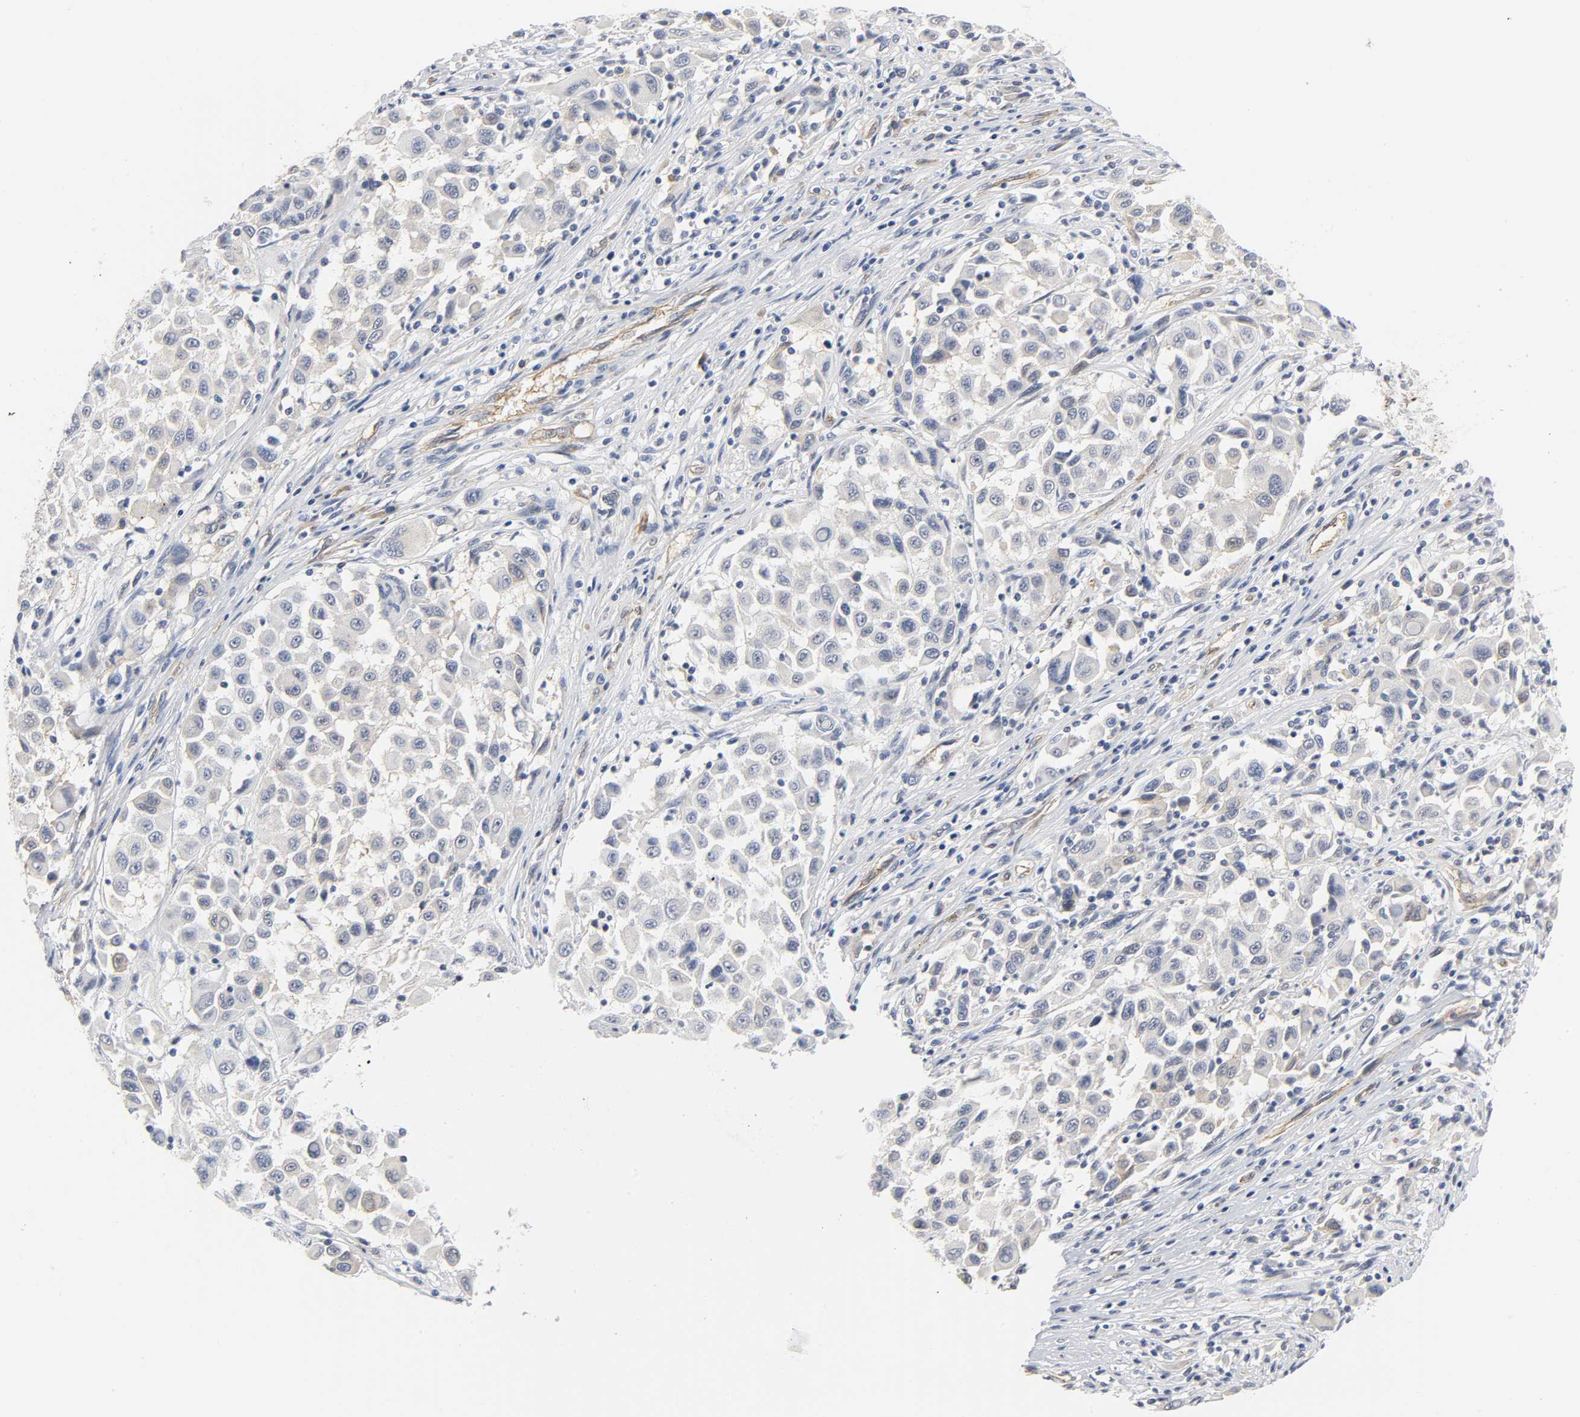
{"staining": {"intensity": "negative", "quantity": "none", "location": "none"}, "tissue": "melanoma", "cell_type": "Tumor cells", "image_type": "cancer", "snomed": [{"axis": "morphology", "description": "Malignant melanoma, Metastatic site"}, {"axis": "topography", "description": "Lymph node"}], "caption": "A high-resolution photomicrograph shows IHC staining of melanoma, which shows no significant positivity in tumor cells. The staining is performed using DAB (3,3'-diaminobenzidine) brown chromogen with nuclei counter-stained in using hematoxylin.", "gene": "CD2AP", "patient": {"sex": "male", "age": 61}}